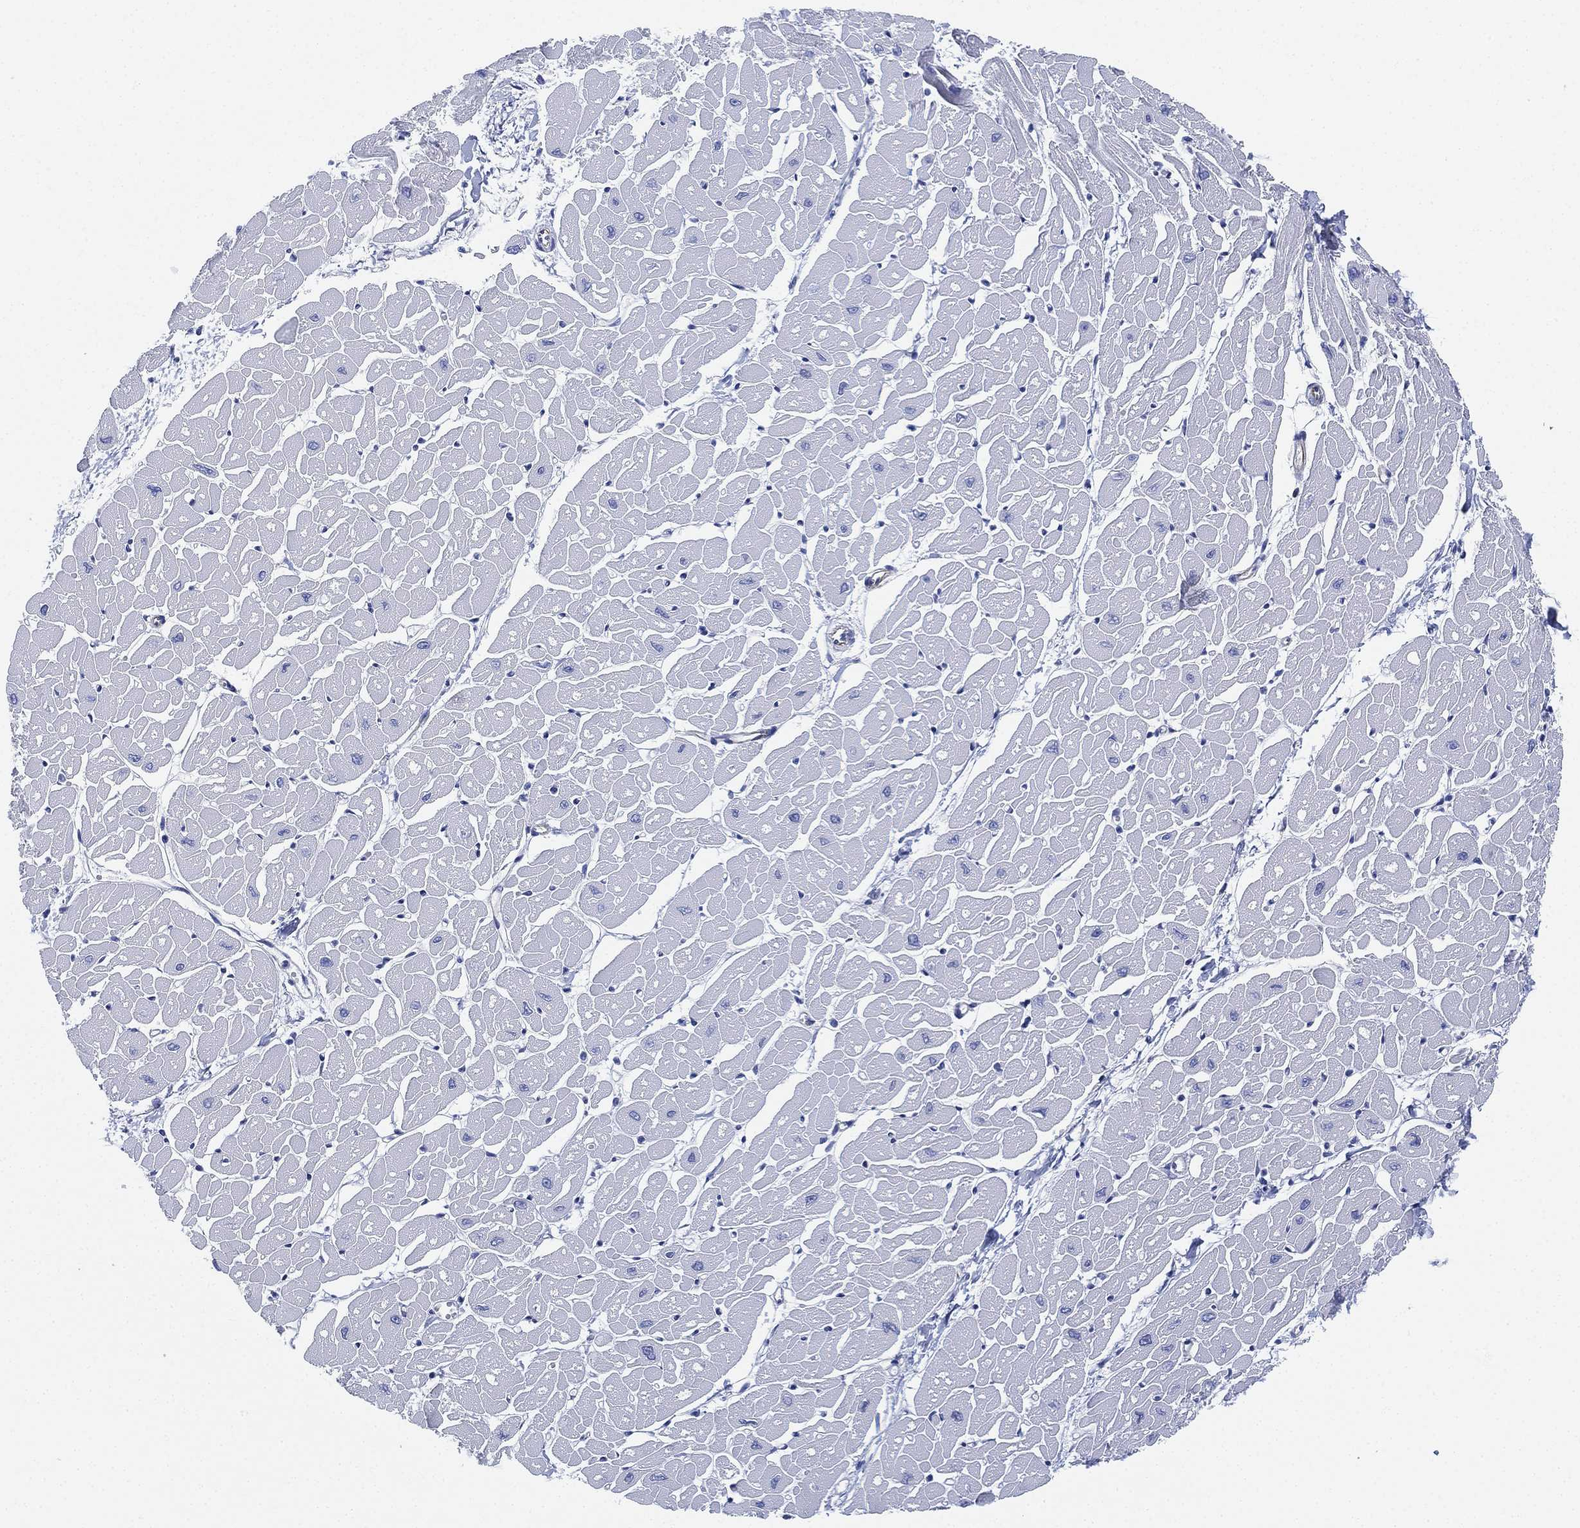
{"staining": {"intensity": "negative", "quantity": "none", "location": "none"}, "tissue": "heart muscle", "cell_type": "Cardiomyocytes", "image_type": "normal", "snomed": [{"axis": "morphology", "description": "Normal tissue, NOS"}, {"axis": "topography", "description": "Heart"}], "caption": "Cardiomyocytes show no significant positivity in normal heart muscle.", "gene": "PSKH2", "patient": {"sex": "male", "age": 57}}